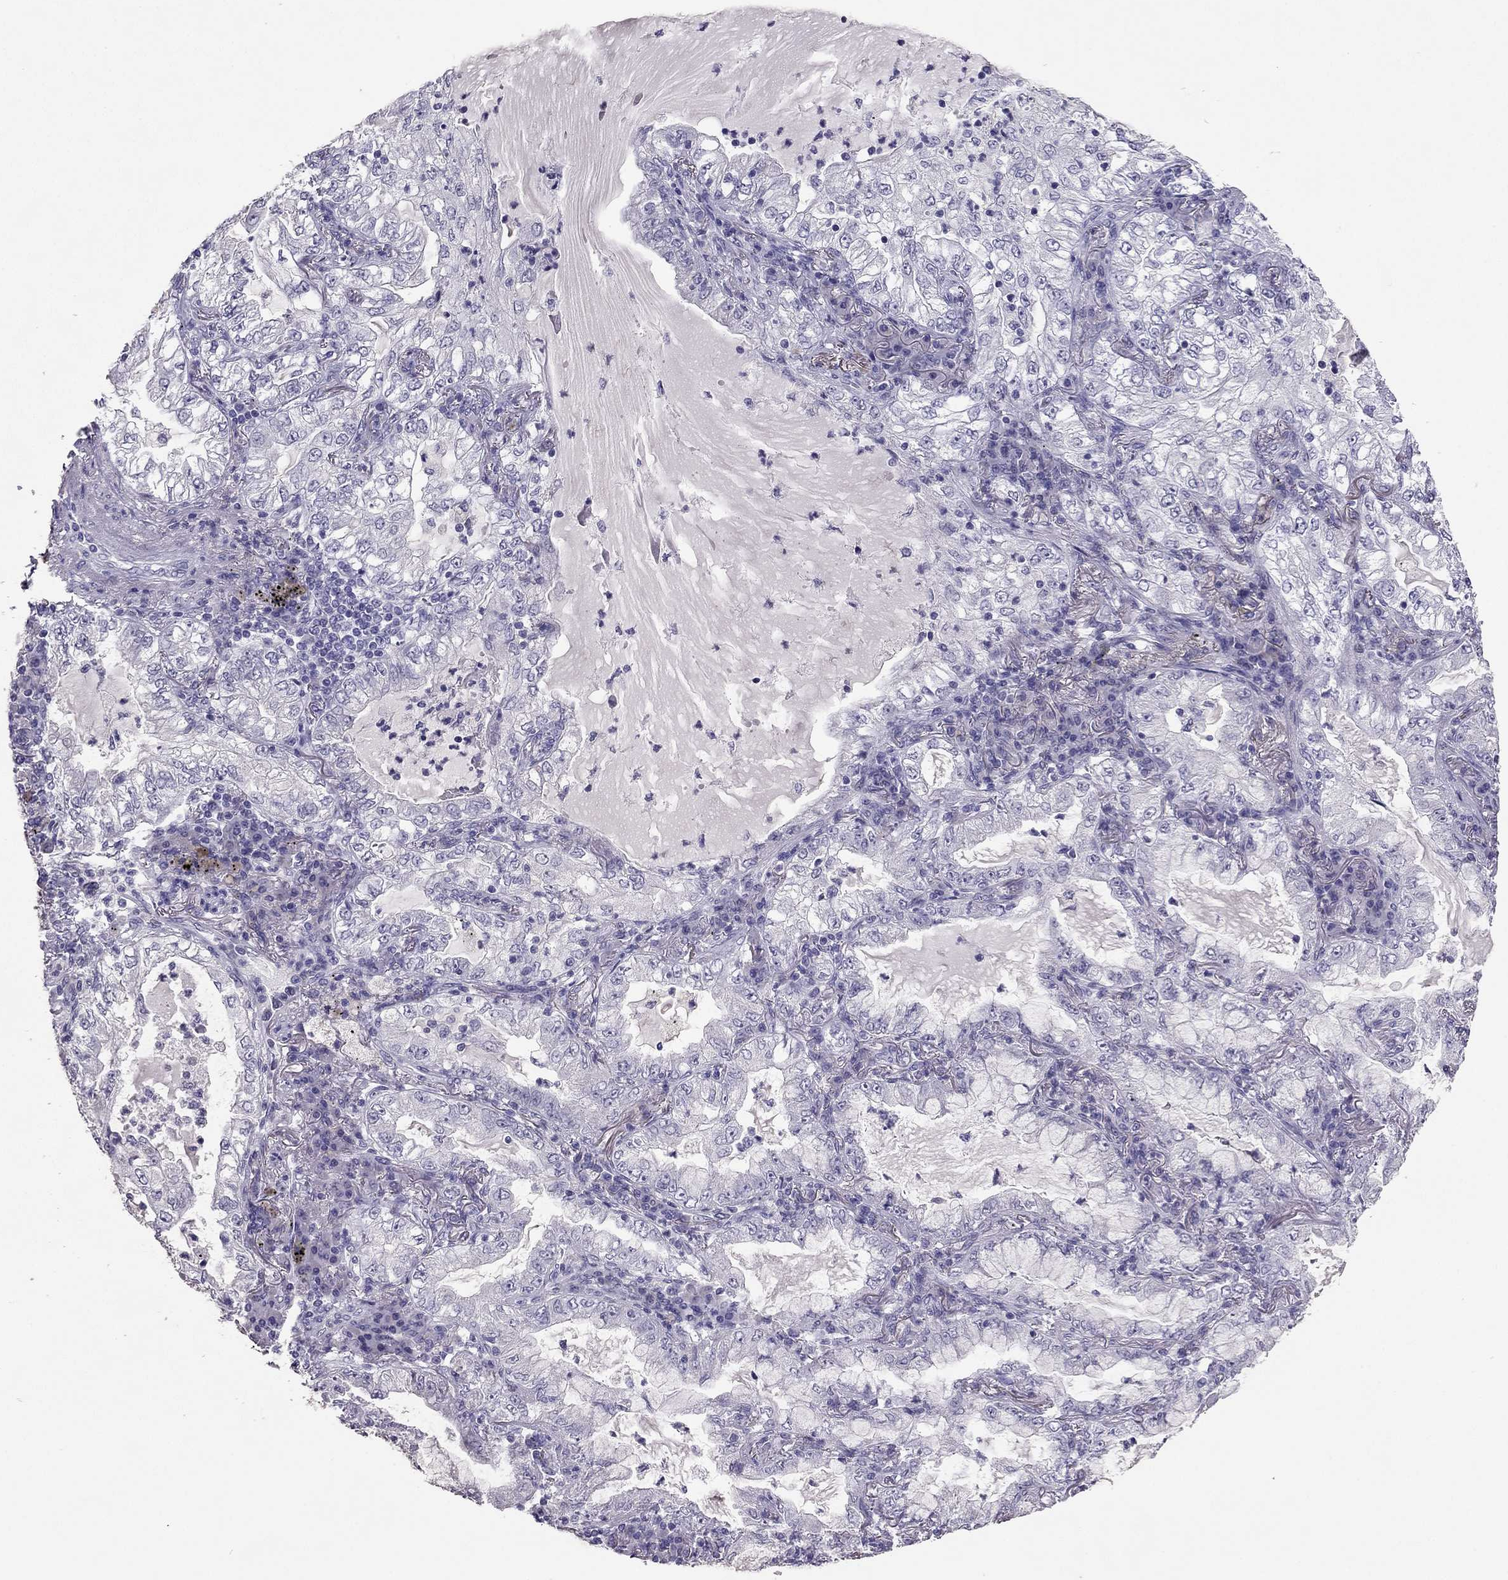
{"staining": {"intensity": "negative", "quantity": "none", "location": "none"}, "tissue": "lung cancer", "cell_type": "Tumor cells", "image_type": "cancer", "snomed": [{"axis": "morphology", "description": "Adenocarcinoma, NOS"}, {"axis": "topography", "description": "Lung"}], "caption": "The IHC photomicrograph has no significant positivity in tumor cells of lung cancer tissue.", "gene": "RHO", "patient": {"sex": "female", "age": 73}}